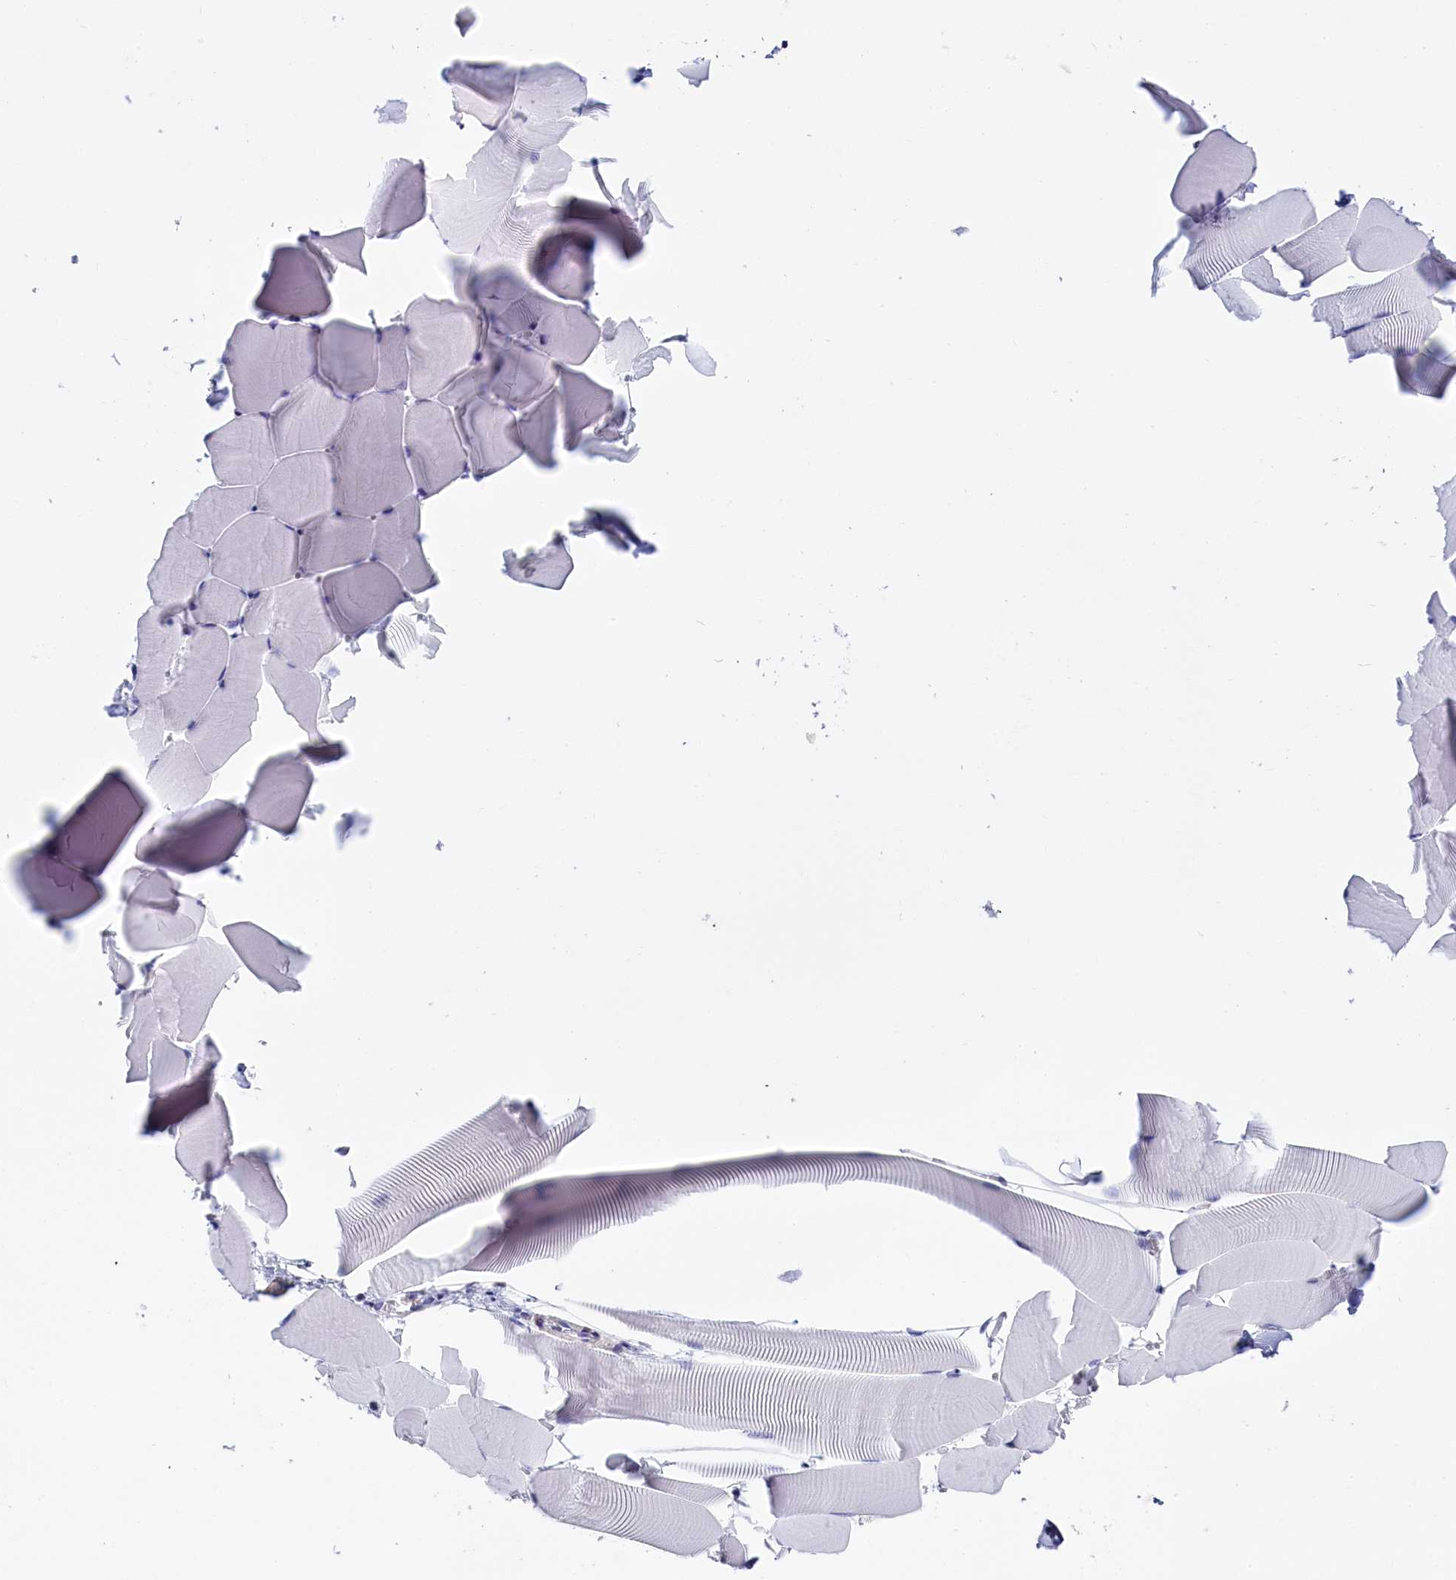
{"staining": {"intensity": "weak", "quantity": "<25%", "location": "nuclear"}, "tissue": "skeletal muscle", "cell_type": "Myocytes", "image_type": "normal", "snomed": [{"axis": "morphology", "description": "Normal tissue, NOS"}, {"axis": "topography", "description": "Skeletal muscle"}], "caption": "This is an immunohistochemistry (IHC) histopathology image of benign skeletal muscle. There is no staining in myocytes.", "gene": "CD2BP2", "patient": {"sex": "male", "age": 25}}